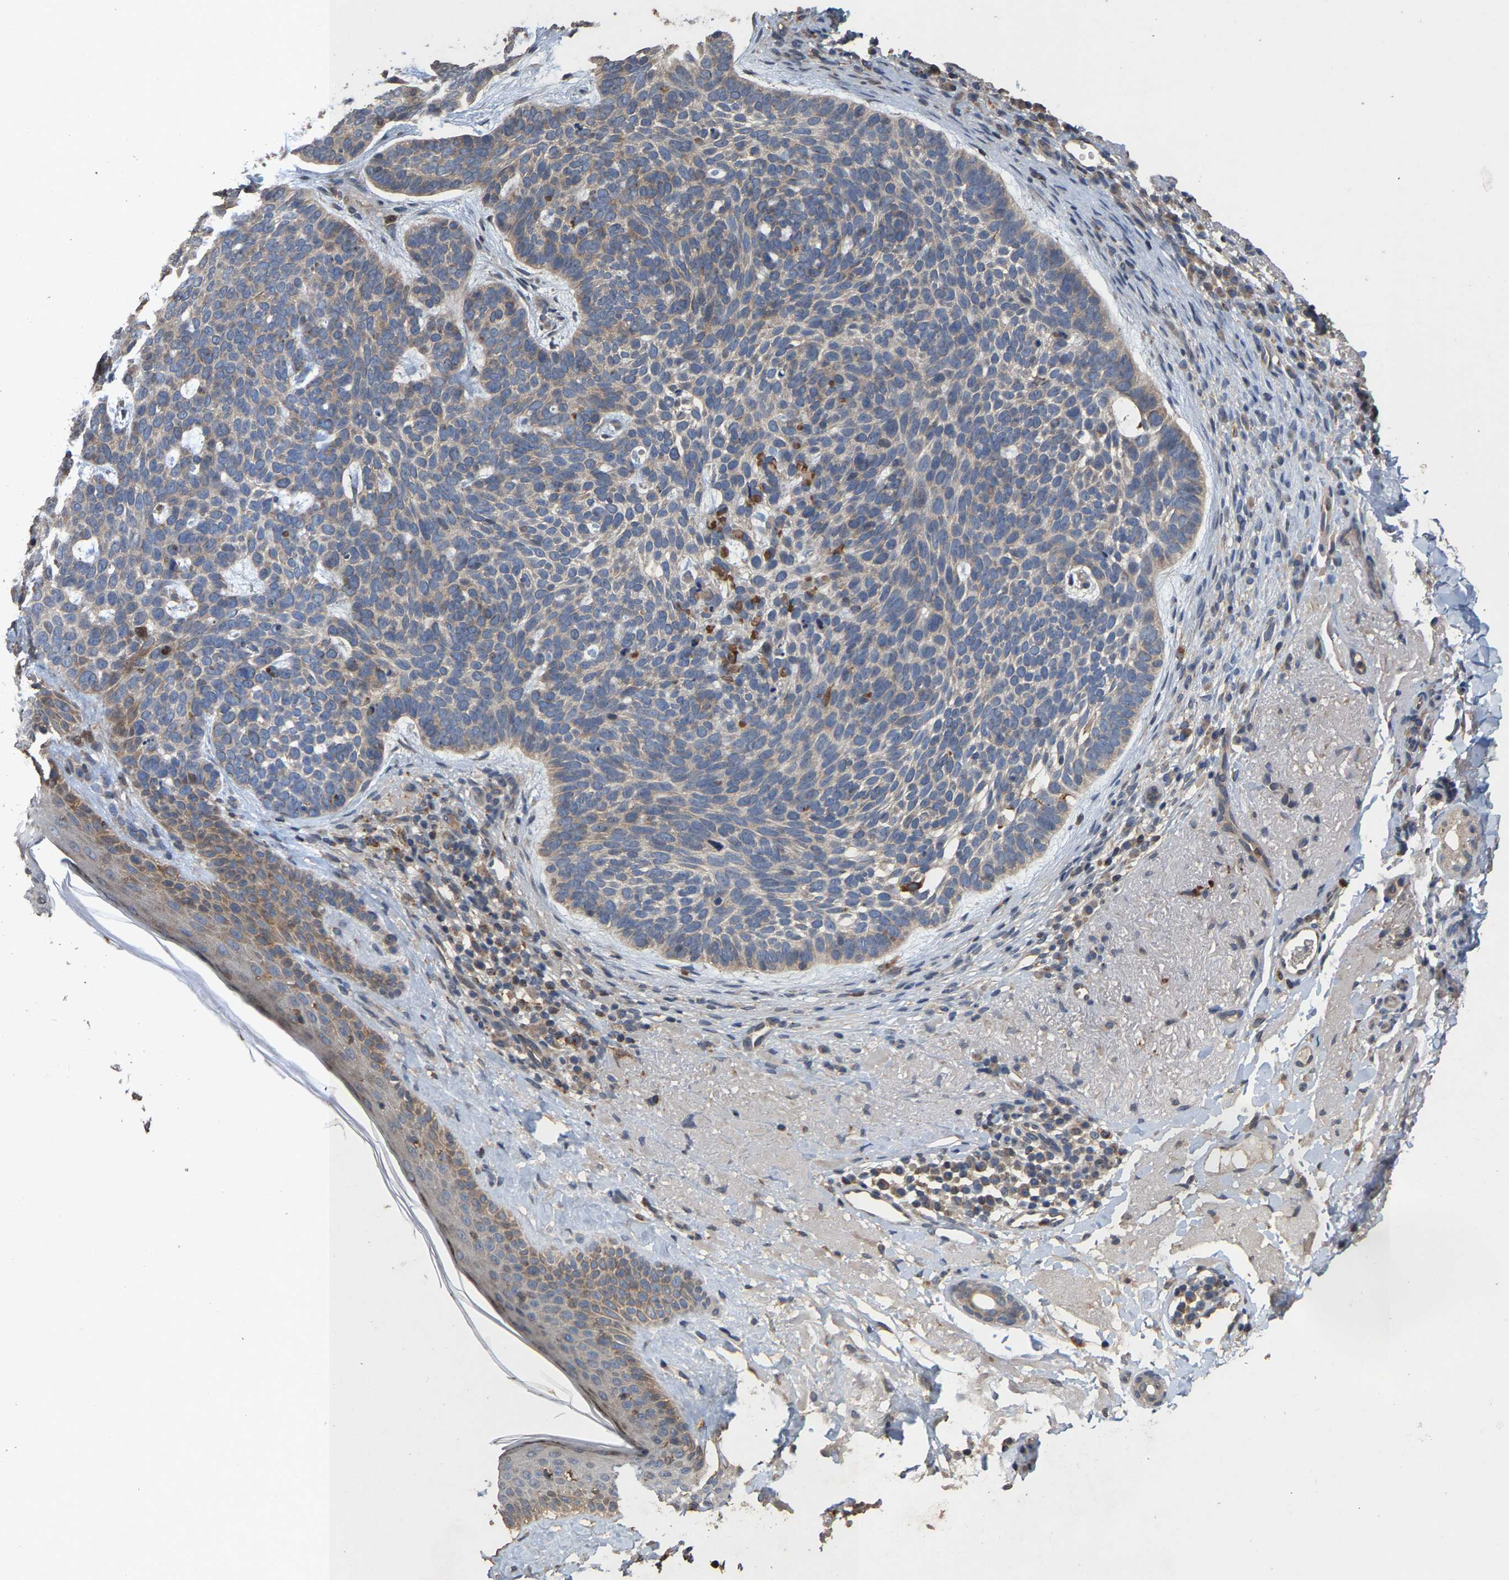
{"staining": {"intensity": "weak", "quantity": "<25%", "location": "cytoplasmic/membranous"}, "tissue": "skin cancer", "cell_type": "Tumor cells", "image_type": "cancer", "snomed": [{"axis": "morphology", "description": "Basal cell carcinoma"}, {"axis": "topography", "description": "Skin"}, {"axis": "topography", "description": "Skin of head"}], "caption": "This is an immunohistochemistry image of skin cancer. There is no positivity in tumor cells.", "gene": "TDRKH", "patient": {"sex": "female", "age": 85}}